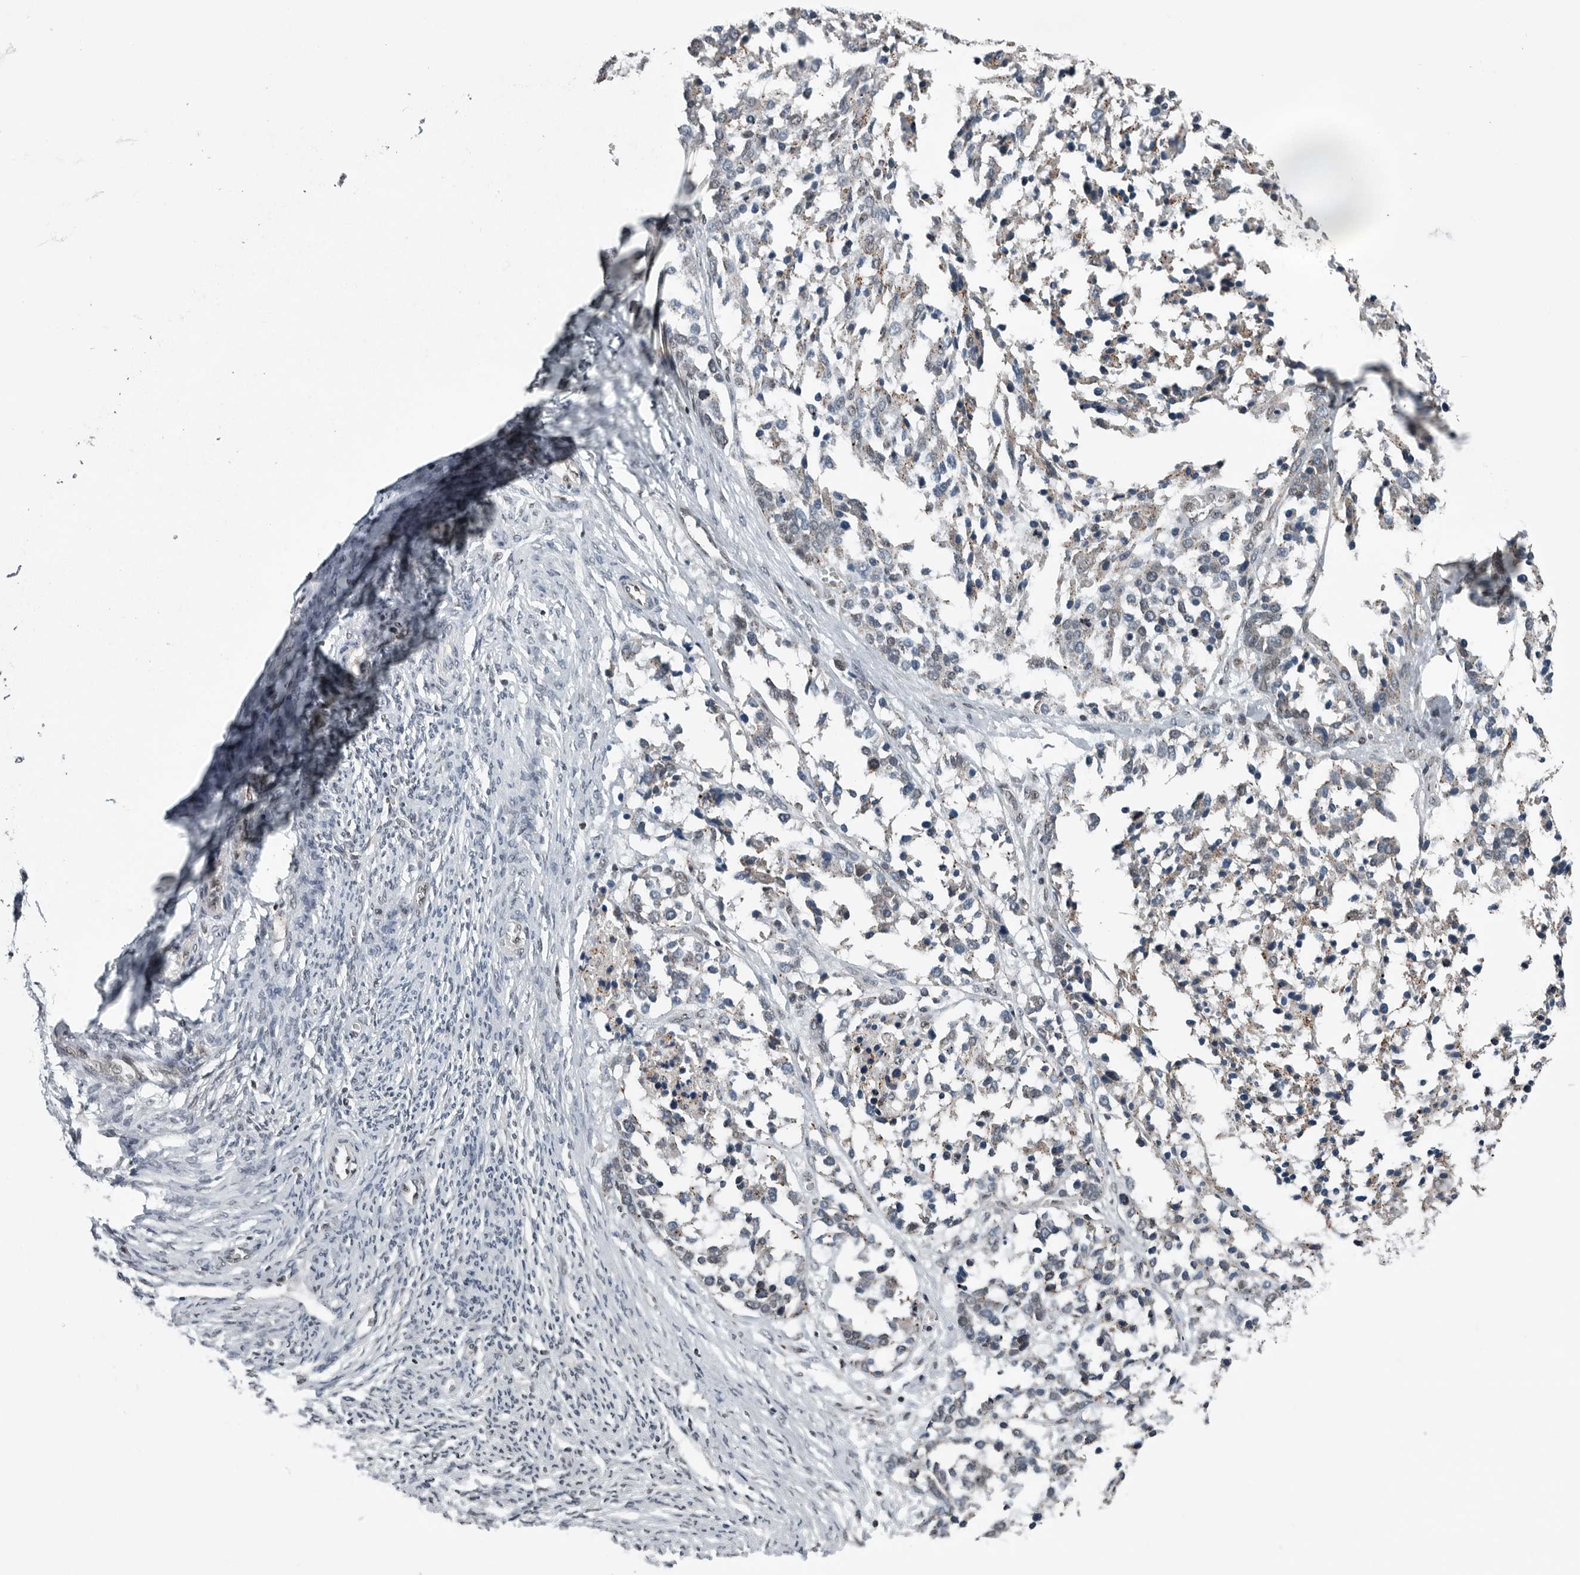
{"staining": {"intensity": "negative", "quantity": "none", "location": "none"}, "tissue": "ovarian cancer", "cell_type": "Tumor cells", "image_type": "cancer", "snomed": [{"axis": "morphology", "description": "Cystadenocarcinoma, serous, NOS"}, {"axis": "topography", "description": "Ovary"}], "caption": "An immunohistochemistry (IHC) histopathology image of serous cystadenocarcinoma (ovarian) is shown. There is no staining in tumor cells of serous cystadenocarcinoma (ovarian). (Brightfield microscopy of DAB immunohistochemistry (IHC) at high magnification).", "gene": "SENP7", "patient": {"sex": "female", "age": 44}}